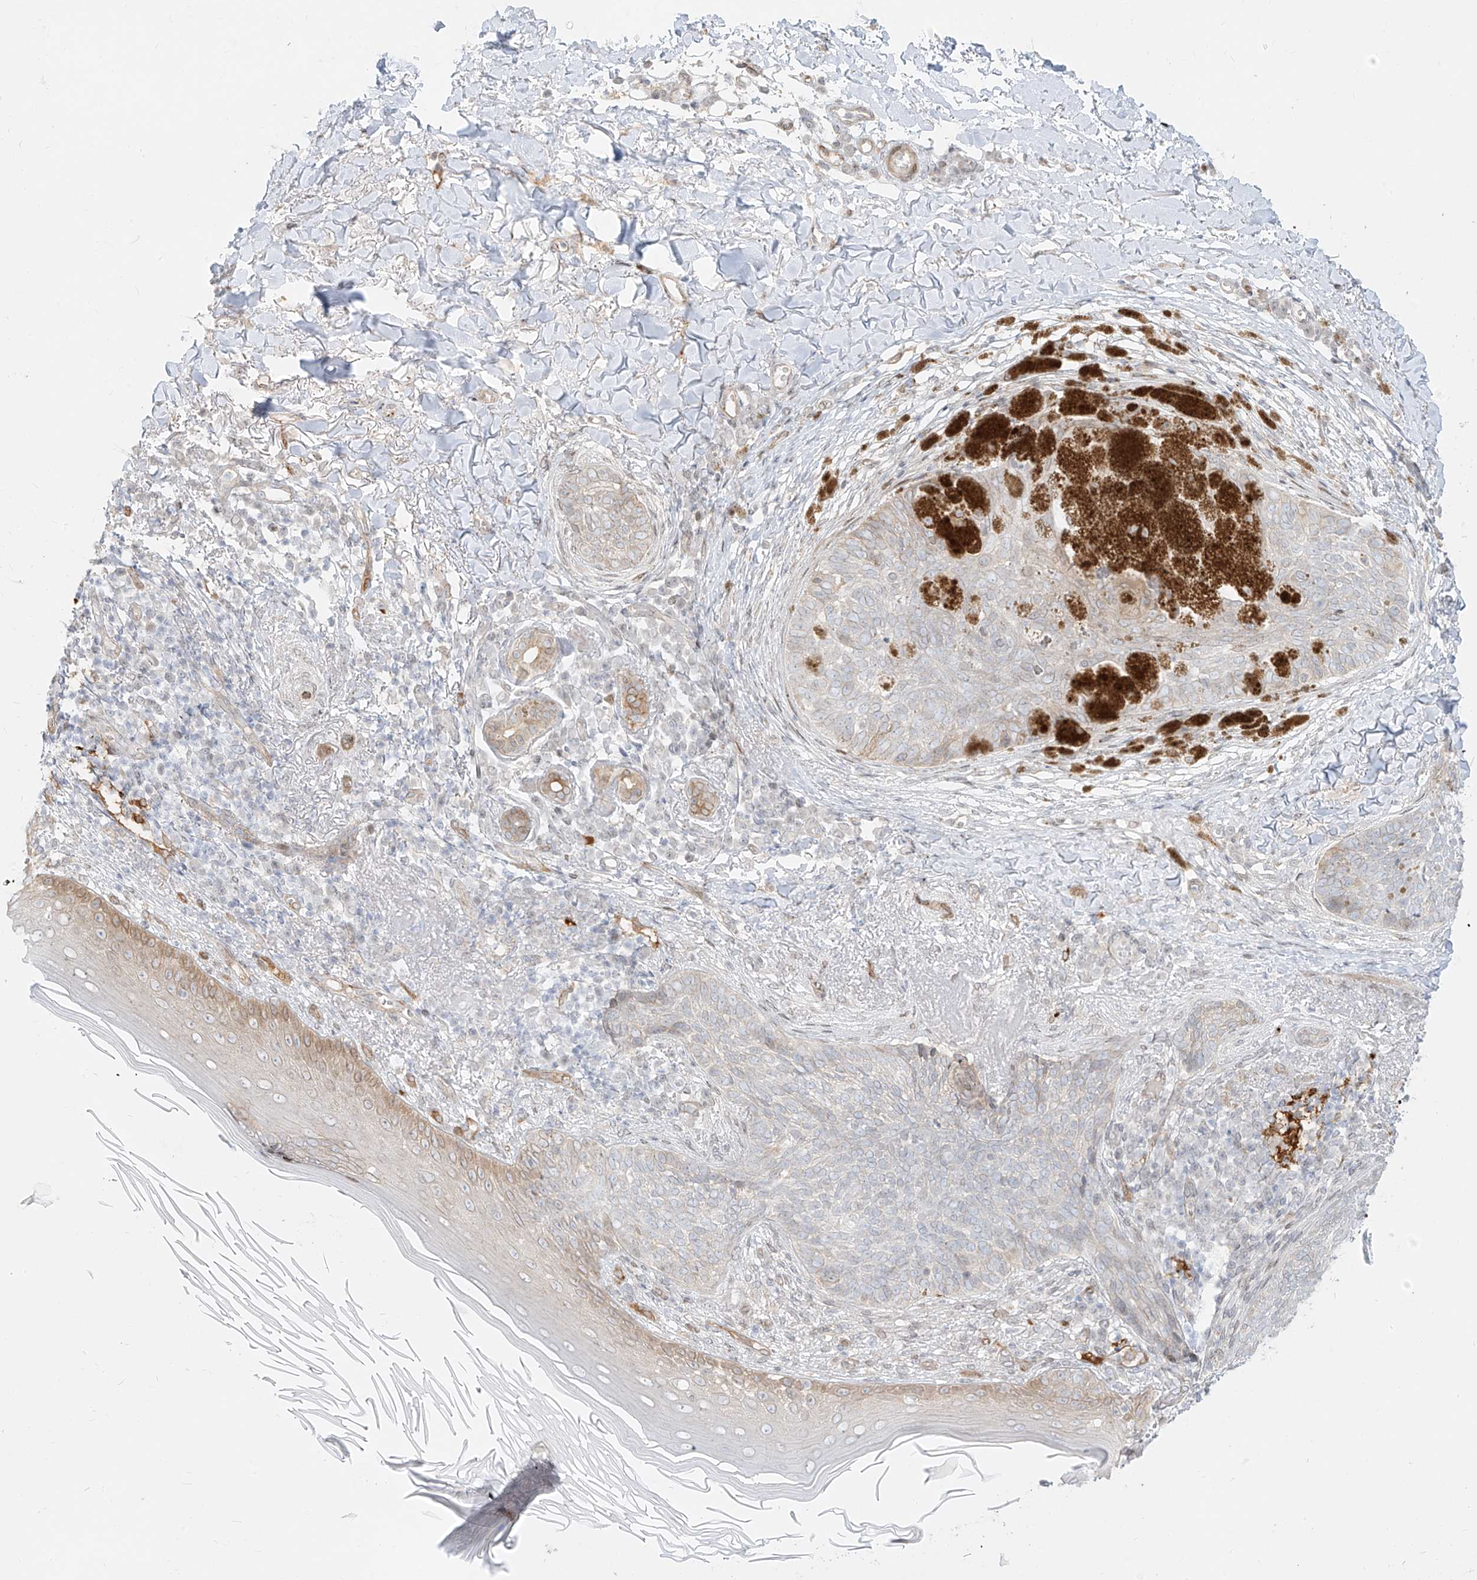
{"staining": {"intensity": "negative", "quantity": "none", "location": "none"}, "tissue": "skin cancer", "cell_type": "Tumor cells", "image_type": "cancer", "snomed": [{"axis": "morphology", "description": "Basal cell carcinoma"}, {"axis": "topography", "description": "Skin"}], "caption": "This is an IHC histopathology image of basal cell carcinoma (skin). There is no positivity in tumor cells.", "gene": "NHSL1", "patient": {"sex": "male", "age": 85}}